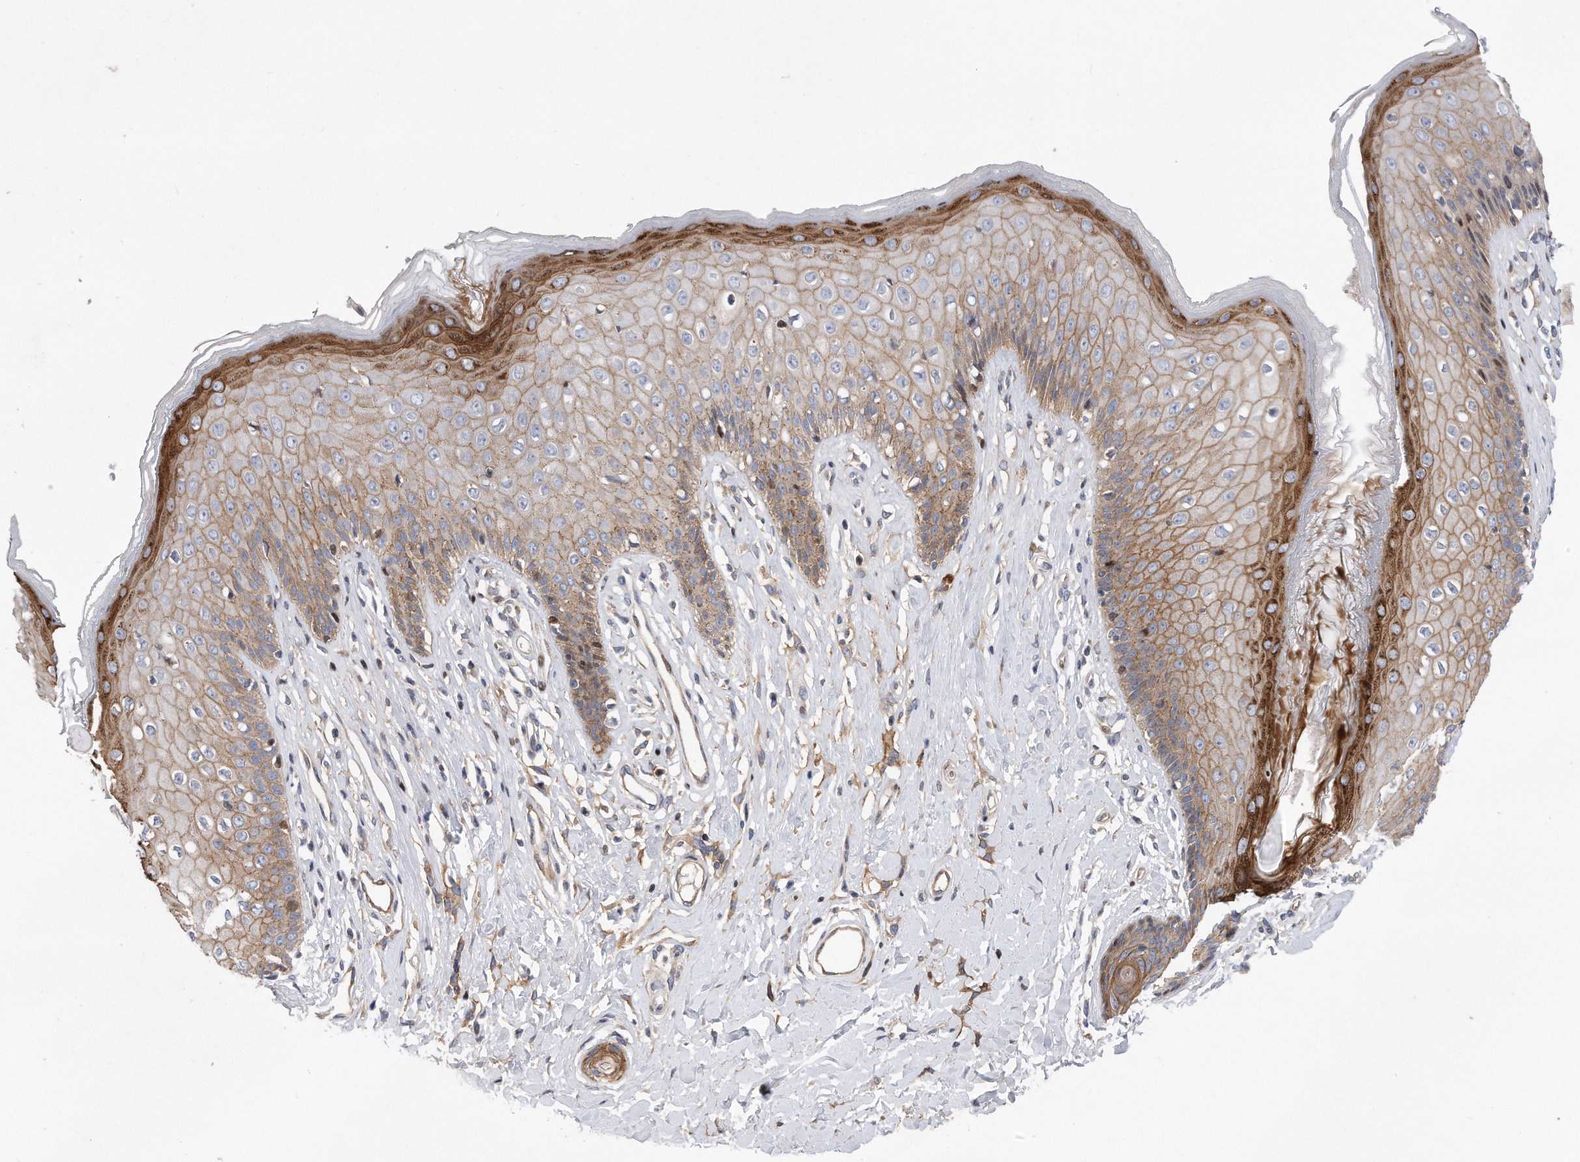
{"staining": {"intensity": "strong", "quantity": "25%-75%", "location": "cytoplasmic/membranous"}, "tissue": "skin", "cell_type": "Epidermal cells", "image_type": "normal", "snomed": [{"axis": "morphology", "description": "Normal tissue, NOS"}, {"axis": "morphology", "description": "Squamous cell carcinoma, NOS"}, {"axis": "topography", "description": "Vulva"}], "caption": "Immunohistochemistry (IHC) (DAB (3,3'-diaminobenzidine)) staining of normal skin reveals strong cytoplasmic/membranous protein staining in about 25%-75% of epidermal cells. The staining was performed using DAB (3,3'-diaminobenzidine), with brown indicating positive protein expression. Nuclei are stained blue with hematoxylin.", "gene": "CDH12", "patient": {"sex": "female", "age": 85}}